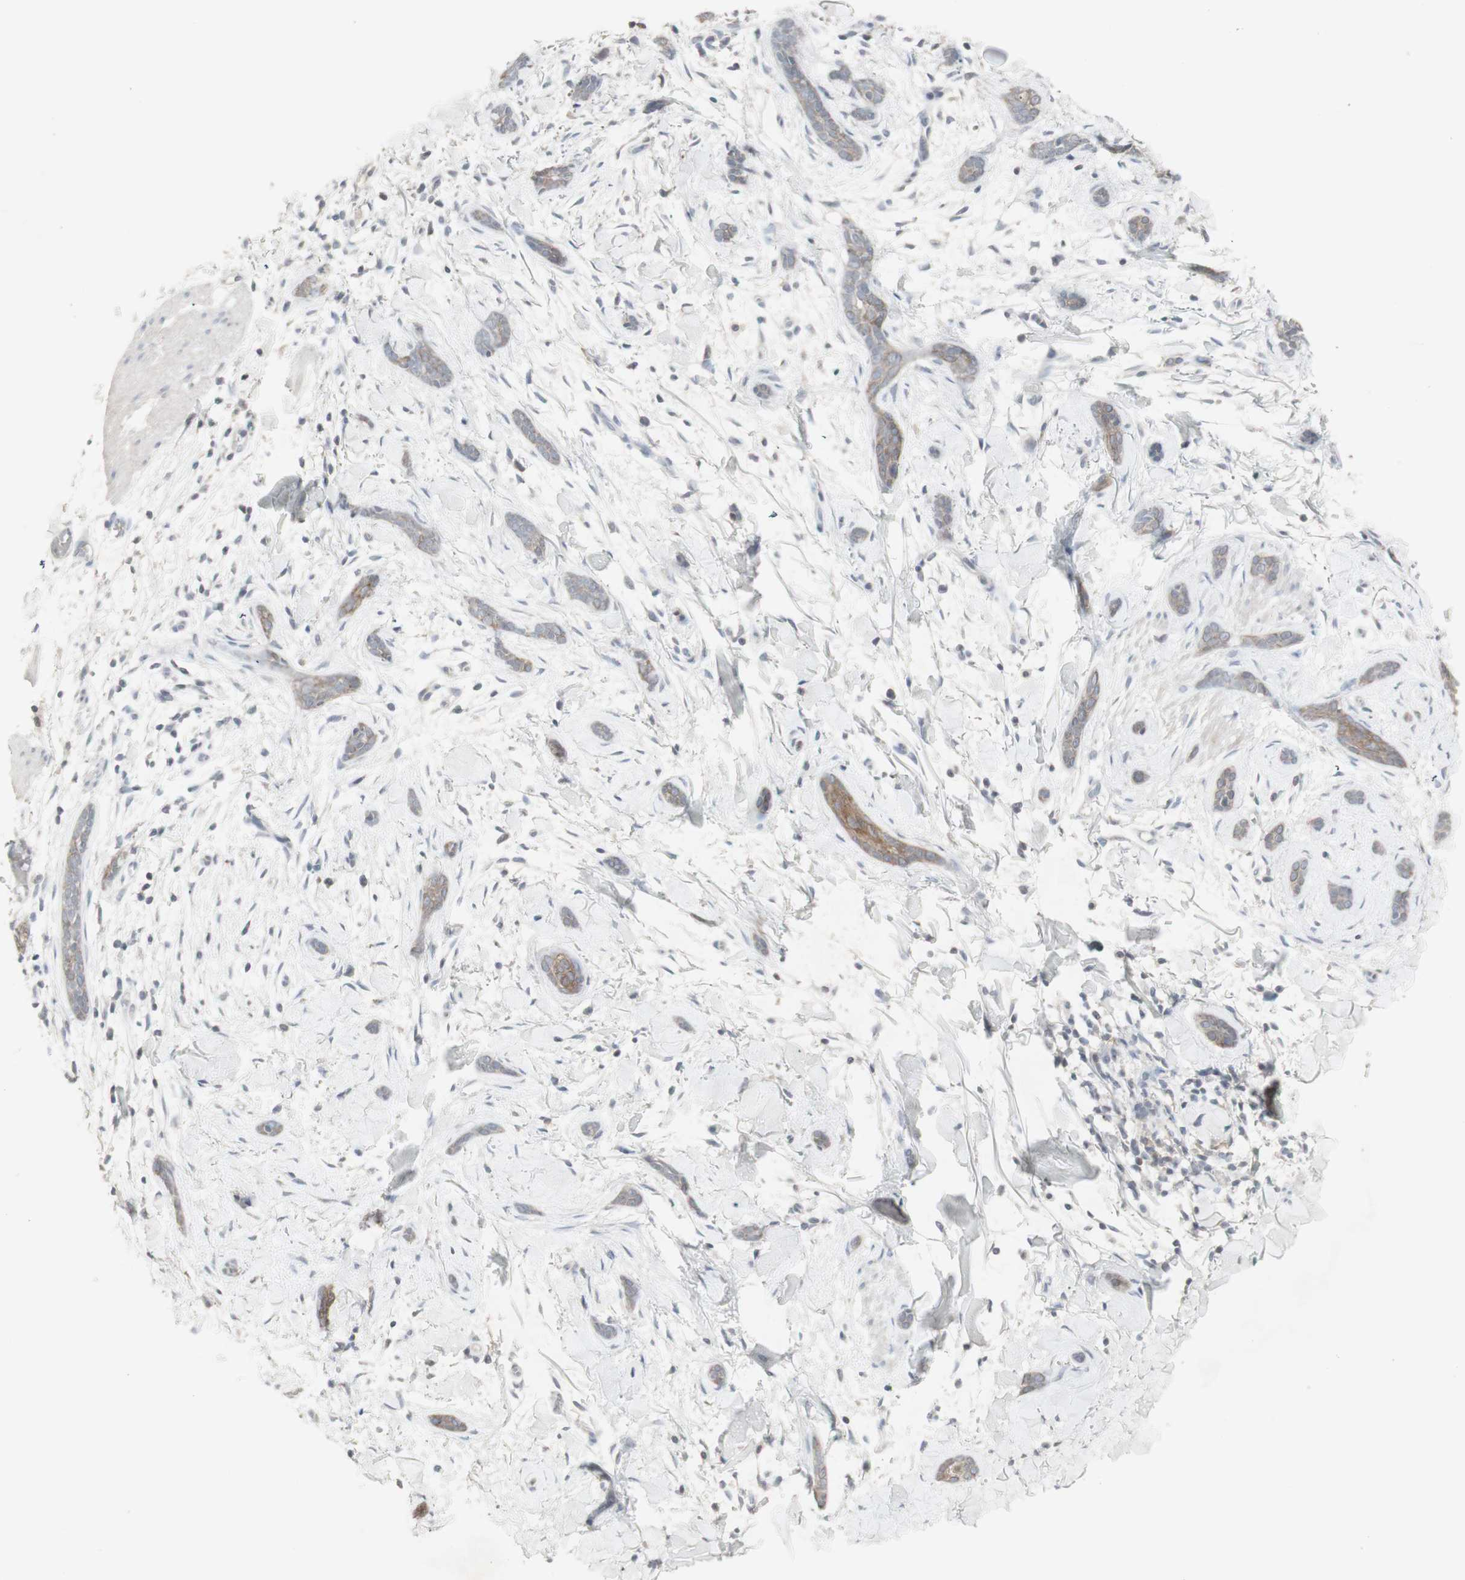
{"staining": {"intensity": "weak", "quantity": "25%-75%", "location": "cytoplasmic/membranous"}, "tissue": "skin cancer", "cell_type": "Tumor cells", "image_type": "cancer", "snomed": [{"axis": "morphology", "description": "Basal cell carcinoma"}, {"axis": "morphology", "description": "Adnexal tumor, benign"}, {"axis": "topography", "description": "Skin"}], "caption": "A high-resolution photomicrograph shows immunohistochemistry (IHC) staining of basal cell carcinoma (skin), which demonstrates weak cytoplasmic/membranous positivity in approximately 25%-75% of tumor cells. (DAB (3,3'-diaminobenzidine) IHC, brown staining for protein, blue staining for nuclei).", "gene": "C1orf116", "patient": {"sex": "female", "age": 42}}